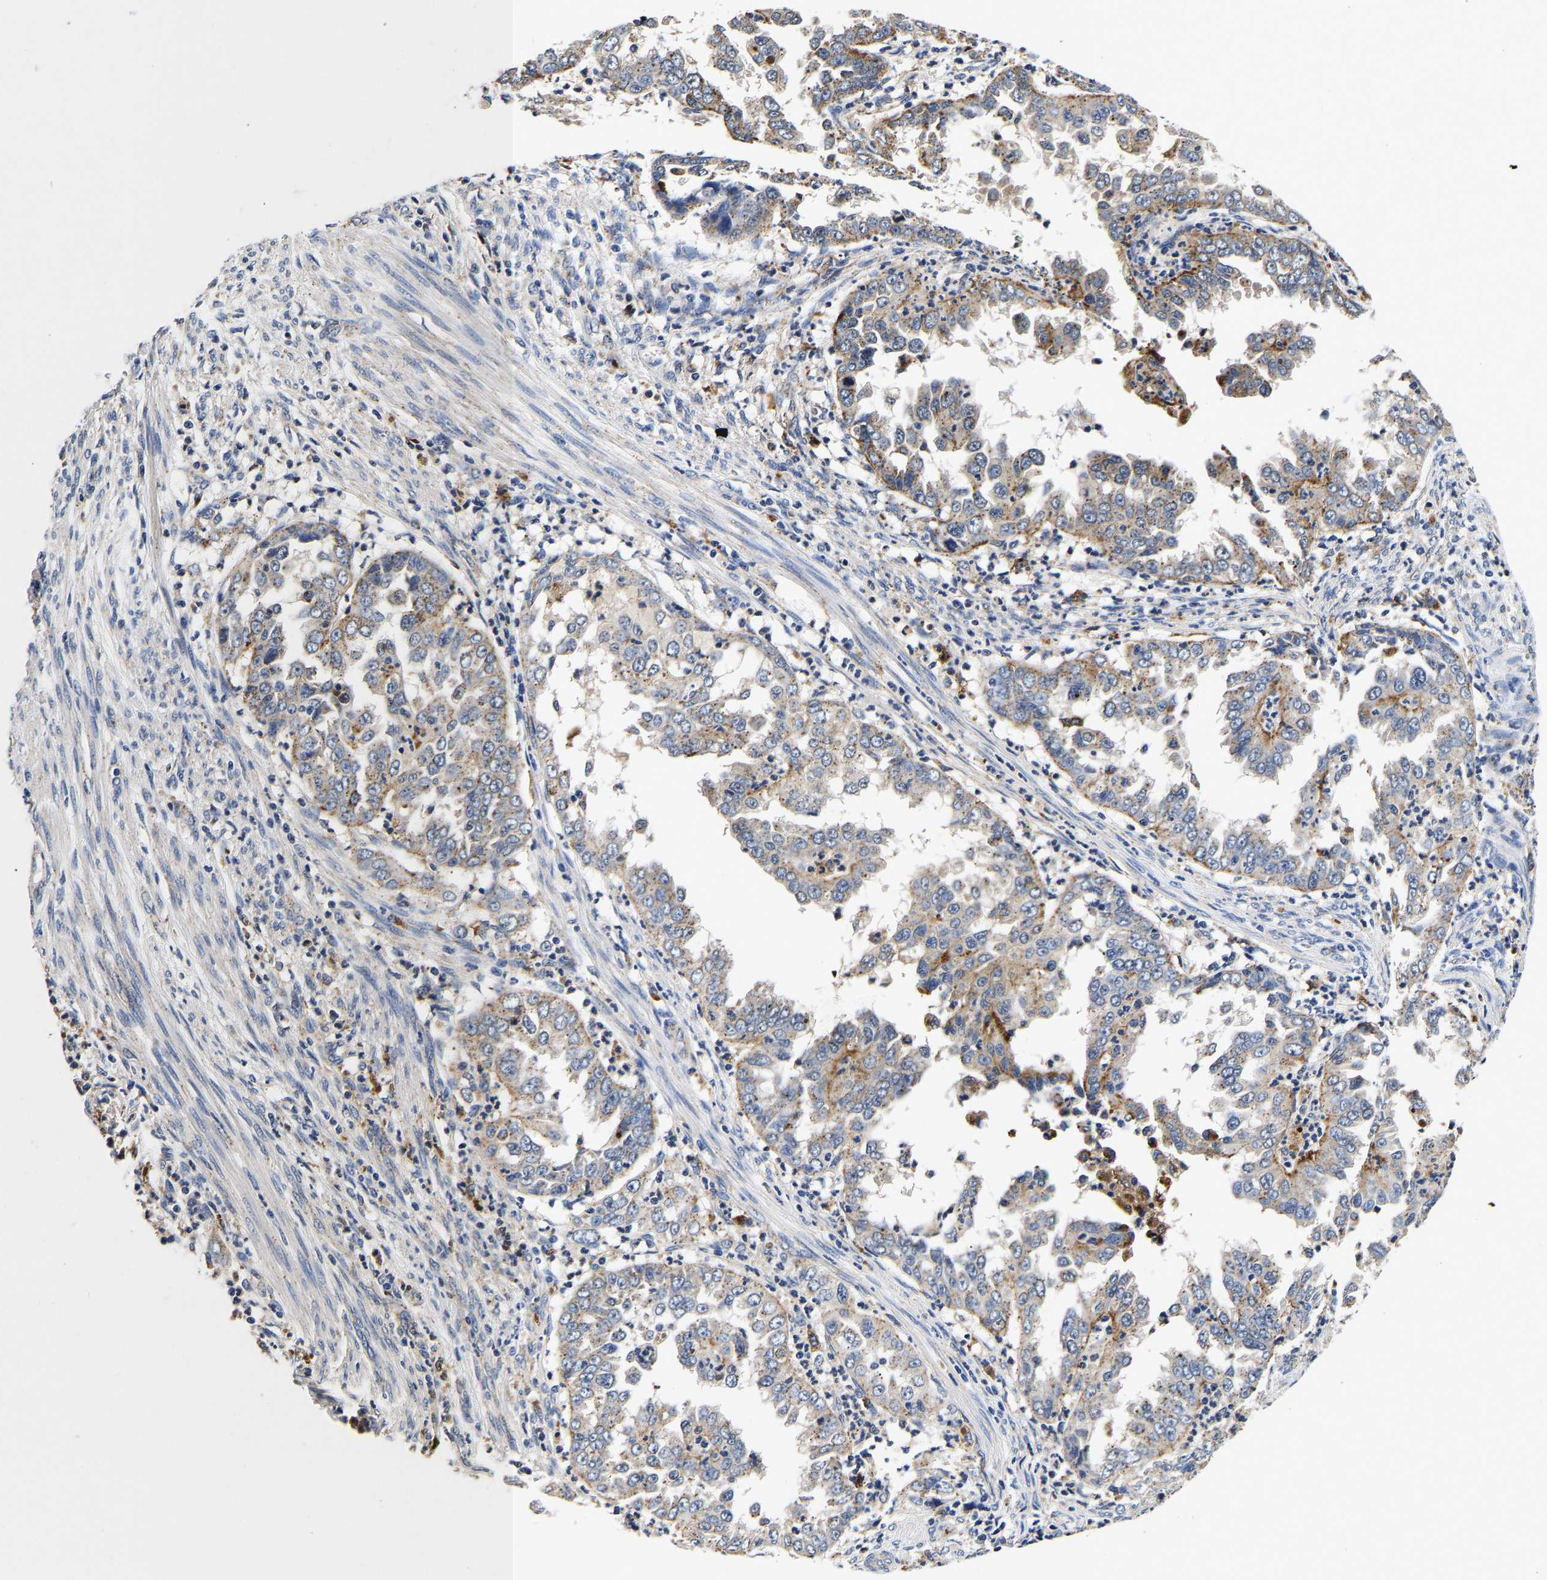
{"staining": {"intensity": "moderate", "quantity": "25%-75%", "location": "cytoplasmic/membranous"}, "tissue": "endometrial cancer", "cell_type": "Tumor cells", "image_type": "cancer", "snomed": [{"axis": "morphology", "description": "Adenocarcinoma, NOS"}, {"axis": "topography", "description": "Endometrium"}], "caption": "A high-resolution photomicrograph shows immunohistochemistry (IHC) staining of endometrial adenocarcinoma, which demonstrates moderate cytoplasmic/membranous staining in about 25%-75% of tumor cells.", "gene": "GRN", "patient": {"sex": "female", "age": 85}}